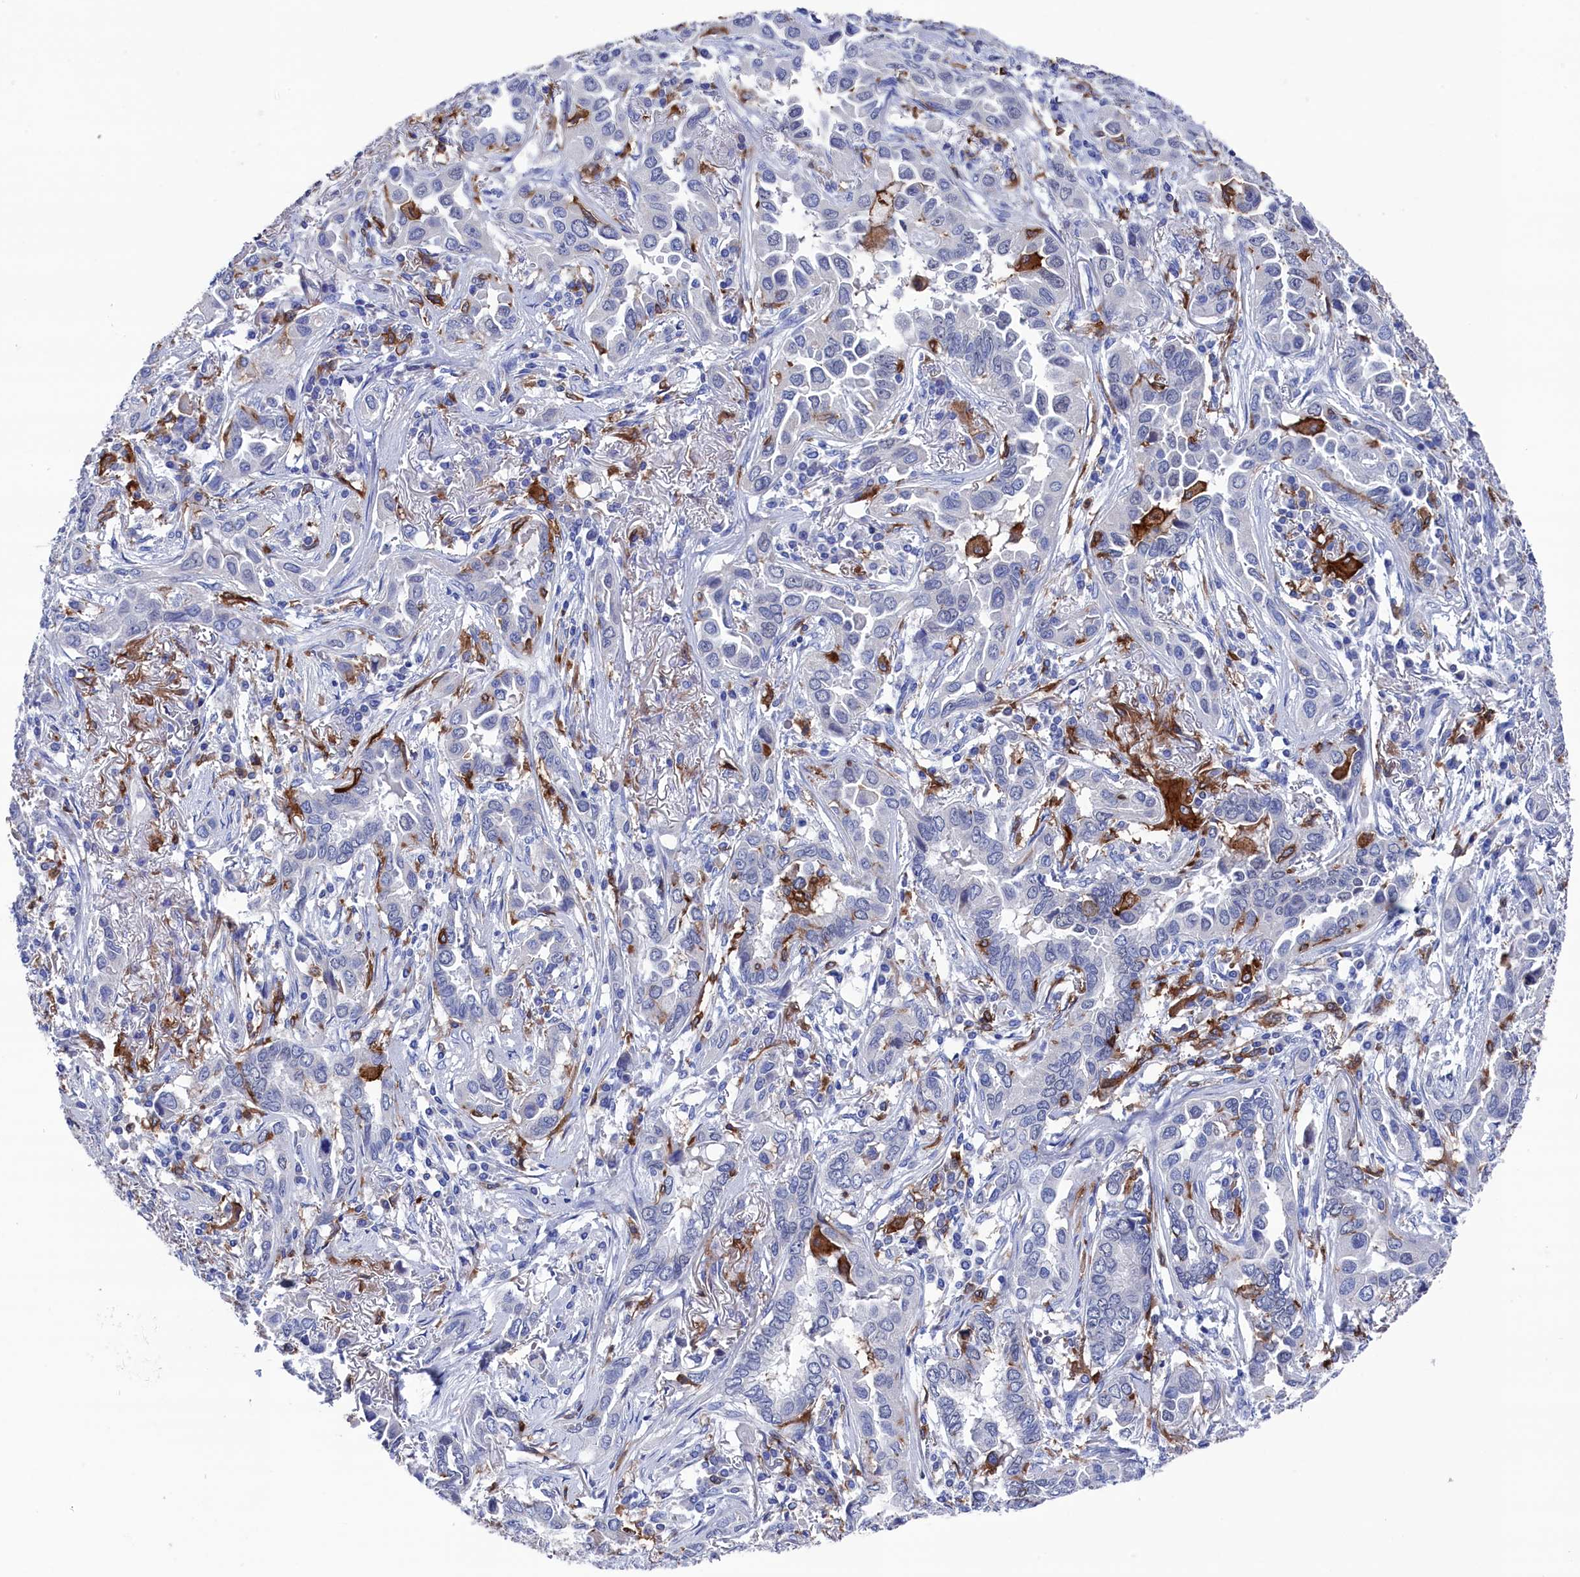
{"staining": {"intensity": "negative", "quantity": "none", "location": "none"}, "tissue": "lung cancer", "cell_type": "Tumor cells", "image_type": "cancer", "snomed": [{"axis": "morphology", "description": "Adenocarcinoma, NOS"}, {"axis": "topography", "description": "Lung"}], "caption": "IHC photomicrograph of neoplastic tissue: human lung adenocarcinoma stained with DAB (3,3'-diaminobenzidine) demonstrates no significant protein positivity in tumor cells.", "gene": "TYROBP", "patient": {"sex": "female", "age": 76}}